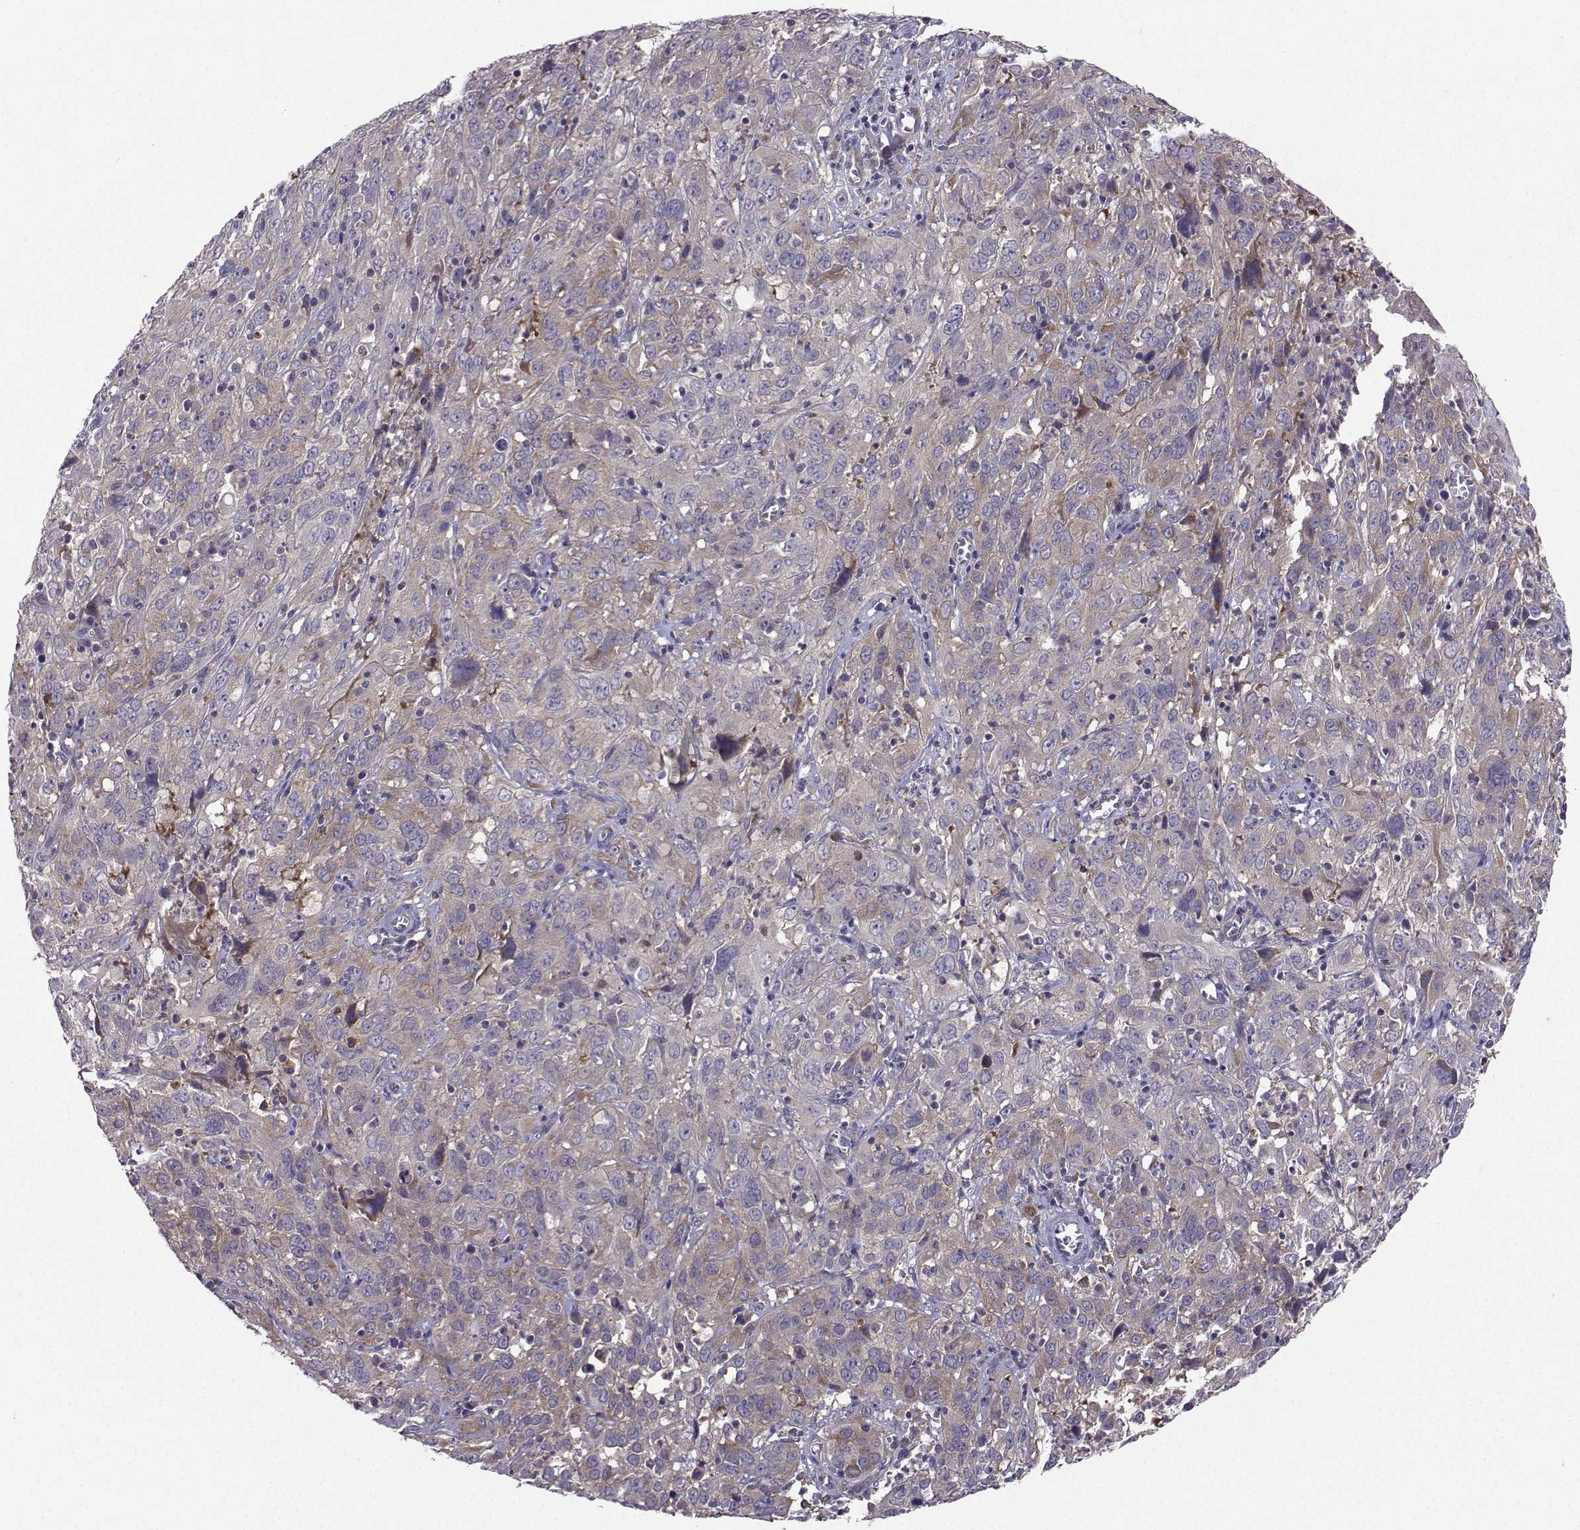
{"staining": {"intensity": "weak", "quantity": "25%-75%", "location": "cytoplasmic/membranous"}, "tissue": "cervical cancer", "cell_type": "Tumor cells", "image_type": "cancer", "snomed": [{"axis": "morphology", "description": "Squamous cell carcinoma, NOS"}, {"axis": "topography", "description": "Cervix"}], "caption": "Protein staining of cervical cancer tissue displays weak cytoplasmic/membranous staining in about 25%-75% of tumor cells. The protein is stained brown, and the nuclei are stained in blue (DAB IHC with brightfield microscopy, high magnification).", "gene": "STXBP5", "patient": {"sex": "female", "age": 32}}